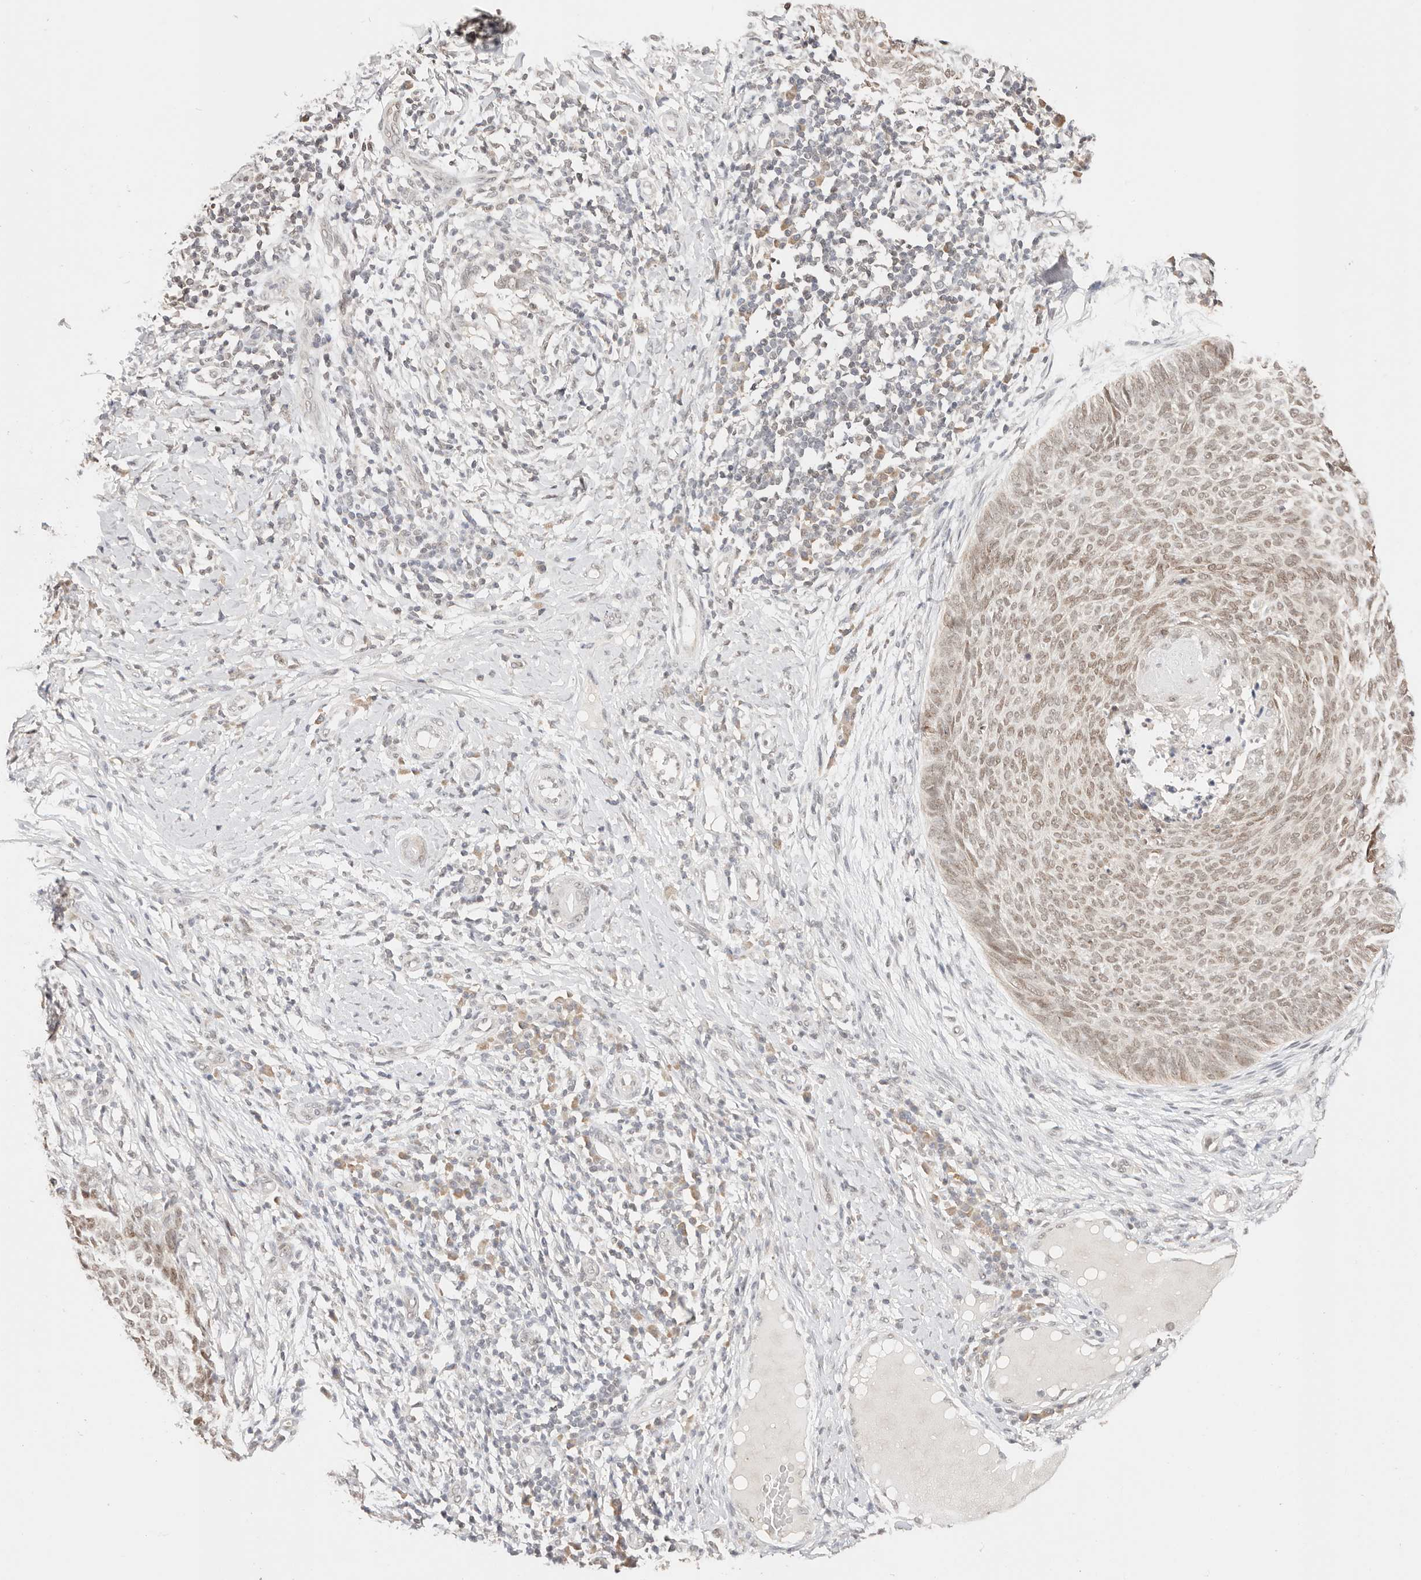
{"staining": {"intensity": "weak", "quantity": ">75%", "location": "nuclear"}, "tissue": "skin cancer", "cell_type": "Tumor cells", "image_type": "cancer", "snomed": [{"axis": "morphology", "description": "Normal tissue, NOS"}, {"axis": "morphology", "description": "Basal cell carcinoma"}, {"axis": "topography", "description": "Skin"}], "caption": "Immunohistochemistry (IHC) staining of skin basal cell carcinoma, which reveals low levels of weak nuclear staining in about >75% of tumor cells indicating weak nuclear protein staining. The staining was performed using DAB (brown) for protein detection and nuclei were counterstained in hematoxylin (blue).", "gene": "RFC3", "patient": {"sex": "male", "age": 50}}